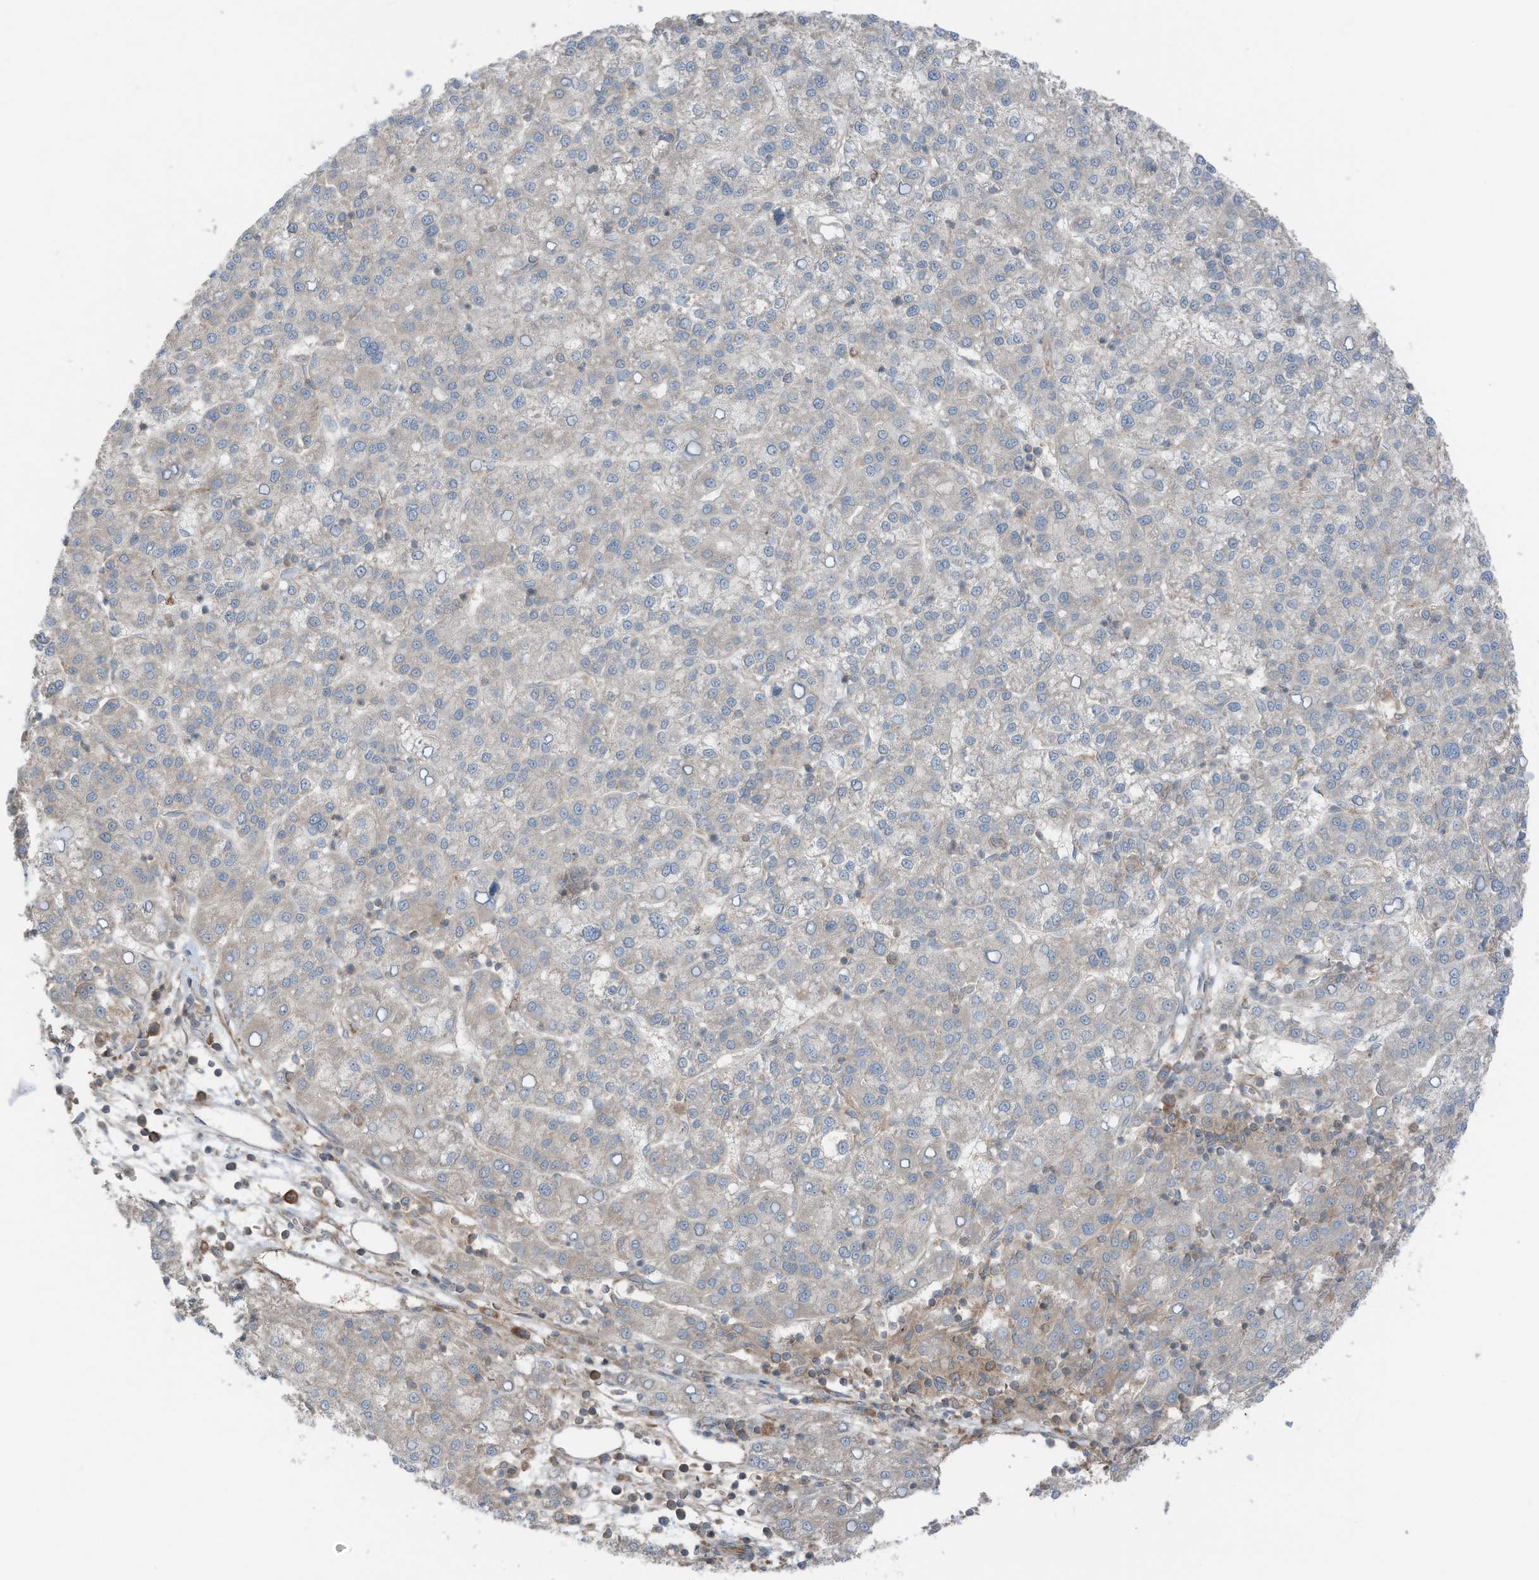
{"staining": {"intensity": "negative", "quantity": "none", "location": "none"}, "tissue": "liver cancer", "cell_type": "Tumor cells", "image_type": "cancer", "snomed": [{"axis": "morphology", "description": "Carcinoma, Hepatocellular, NOS"}, {"axis": "topography", "description": "Liver"}], "caption": "Immunohistochemical staining of liver hepatocellular carcinoma displays no significant expression in tumor cells. Nuclei are stained in blue.", "gene": "TXNDC9", "patient": {"sex": "female", "age": 58}}